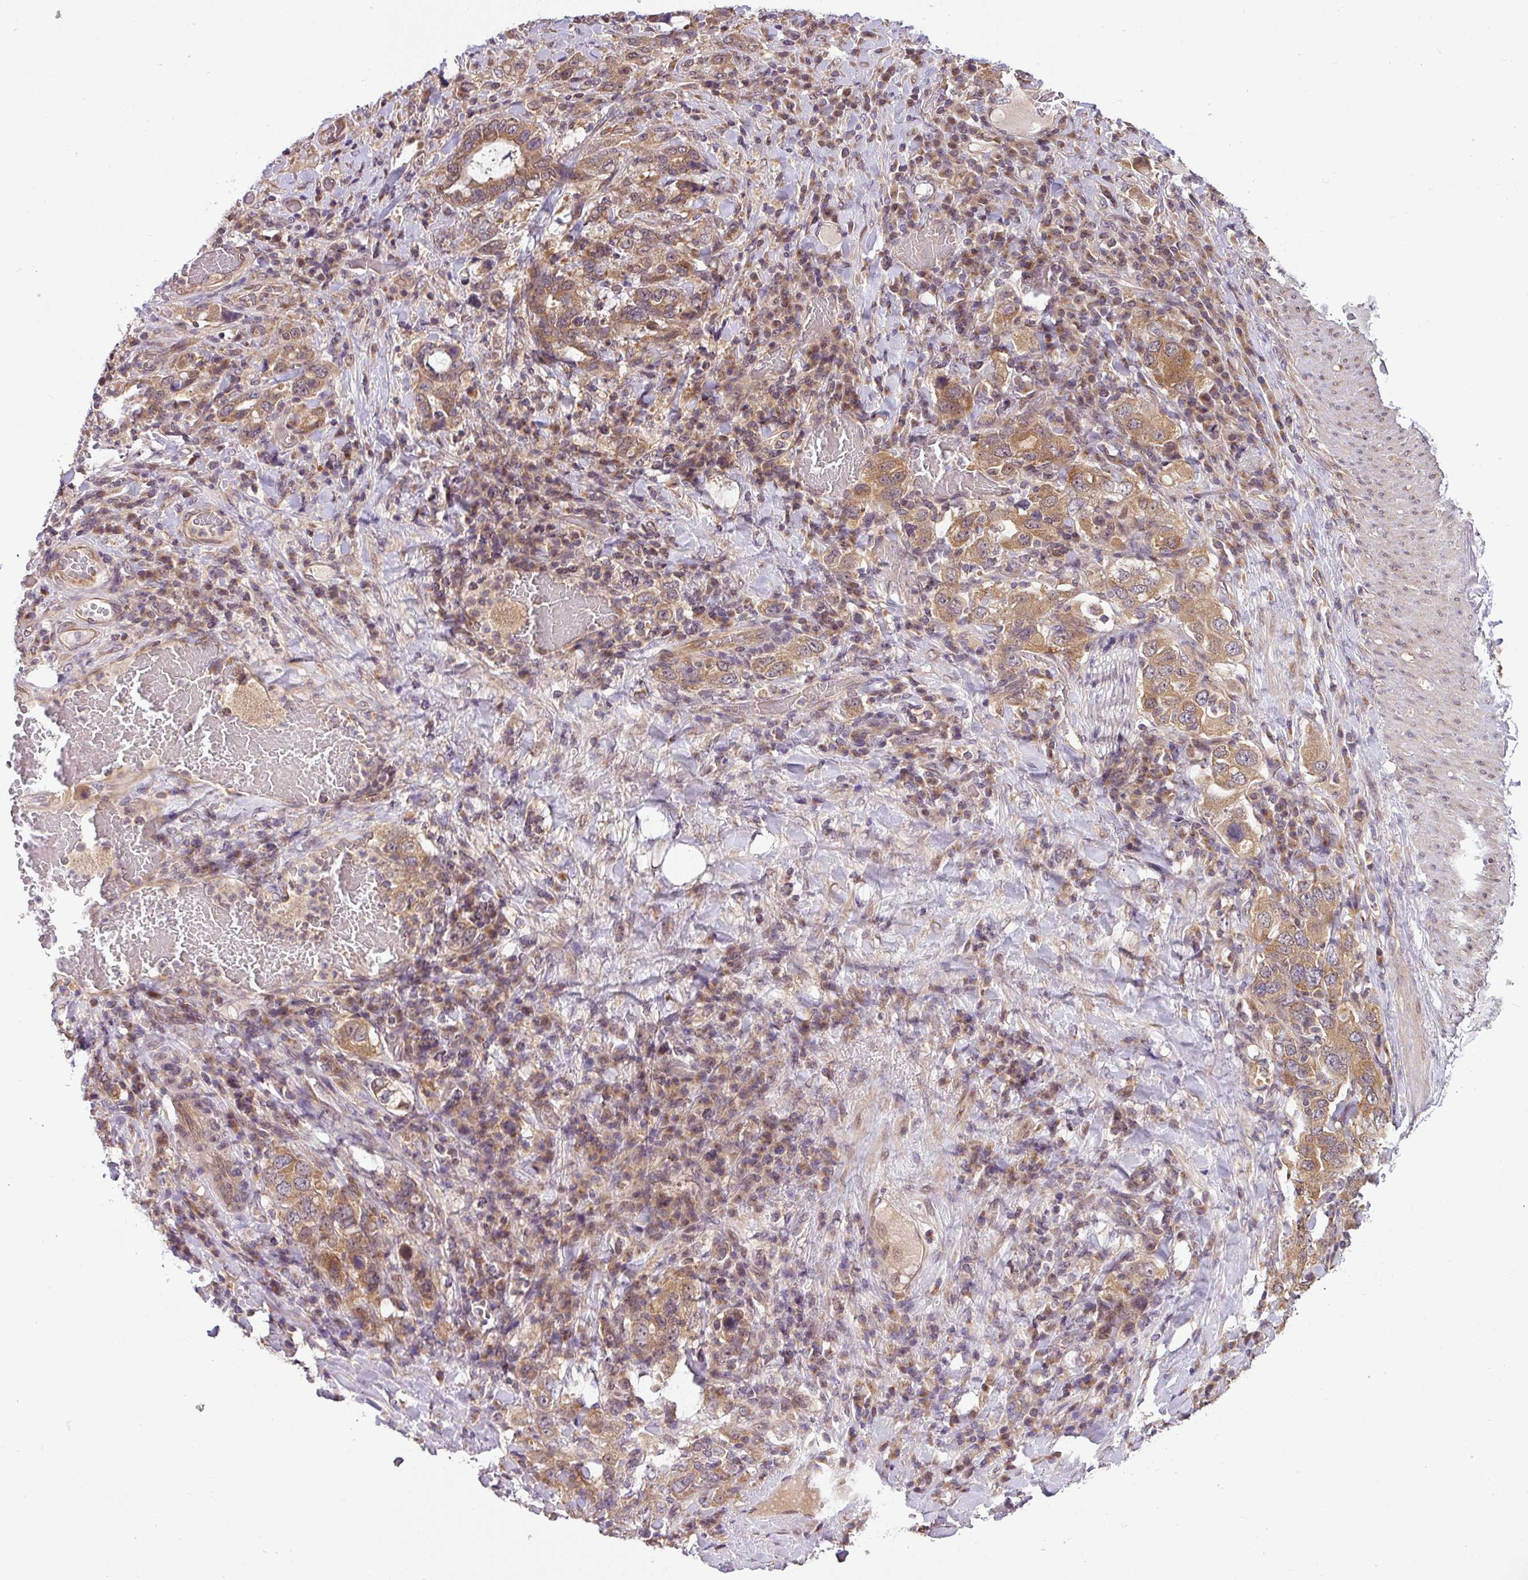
{"staining": {"intensity": "moderate", "quantity": ">75%", "location": "cytoplasmic/membranous"}, "tissue": "stomach cancer", "cell_type": "Tumor cells", "image_type": "cancer", "snomed": [{"axis": "morphology", "description": "Adenocarcinoma, NOS"}, {"axis": "topography", "description": "Stomach, upper"}, {"axis": "topography", "description": "Stomach"}], "caption": "Stomach cancer (adenocarcinoma) stained for a protein (brown) demonstrates moderate cytoplasmic/membranous positive positivity in approximately >75% of tumor cells.", "gene": "SHB", "patient": {"sex": "male", "age": 62}}